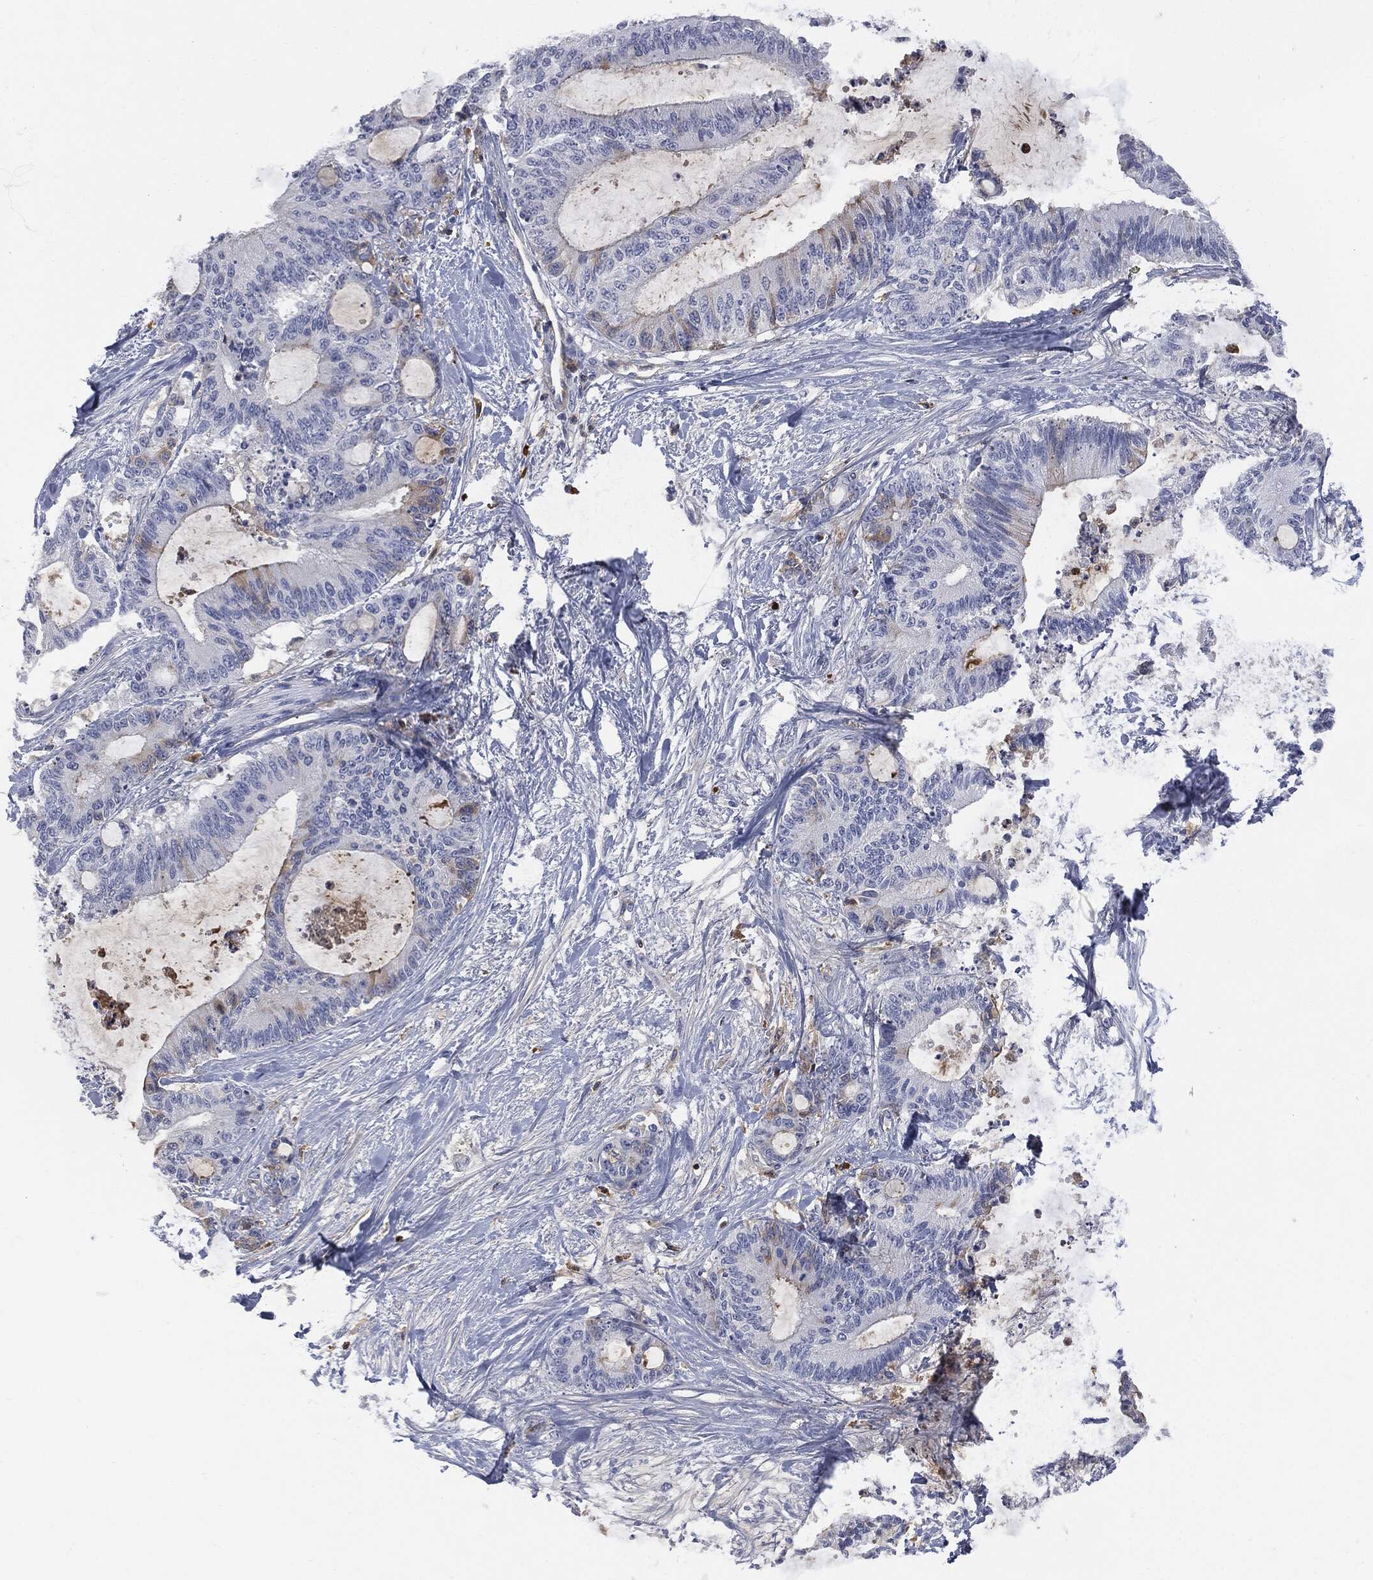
{"staining": {"intensity": "negative", "quantity": "none", "location": "none"}, "tissue": "liver cancer", "cell_type": "Tumor cells", "image_type": "cancer", "snomed": [{"axis": "morphology", "description": "Cholangiocarcinoma"}, {"axis": "topography", "description": "Liver"}], "caption": "Liver cancer was stained to show a protein in brown. There is no significant staining in tumor cells.", "gene": "BTK", "patient": {"sex": "female", "age": 73}}